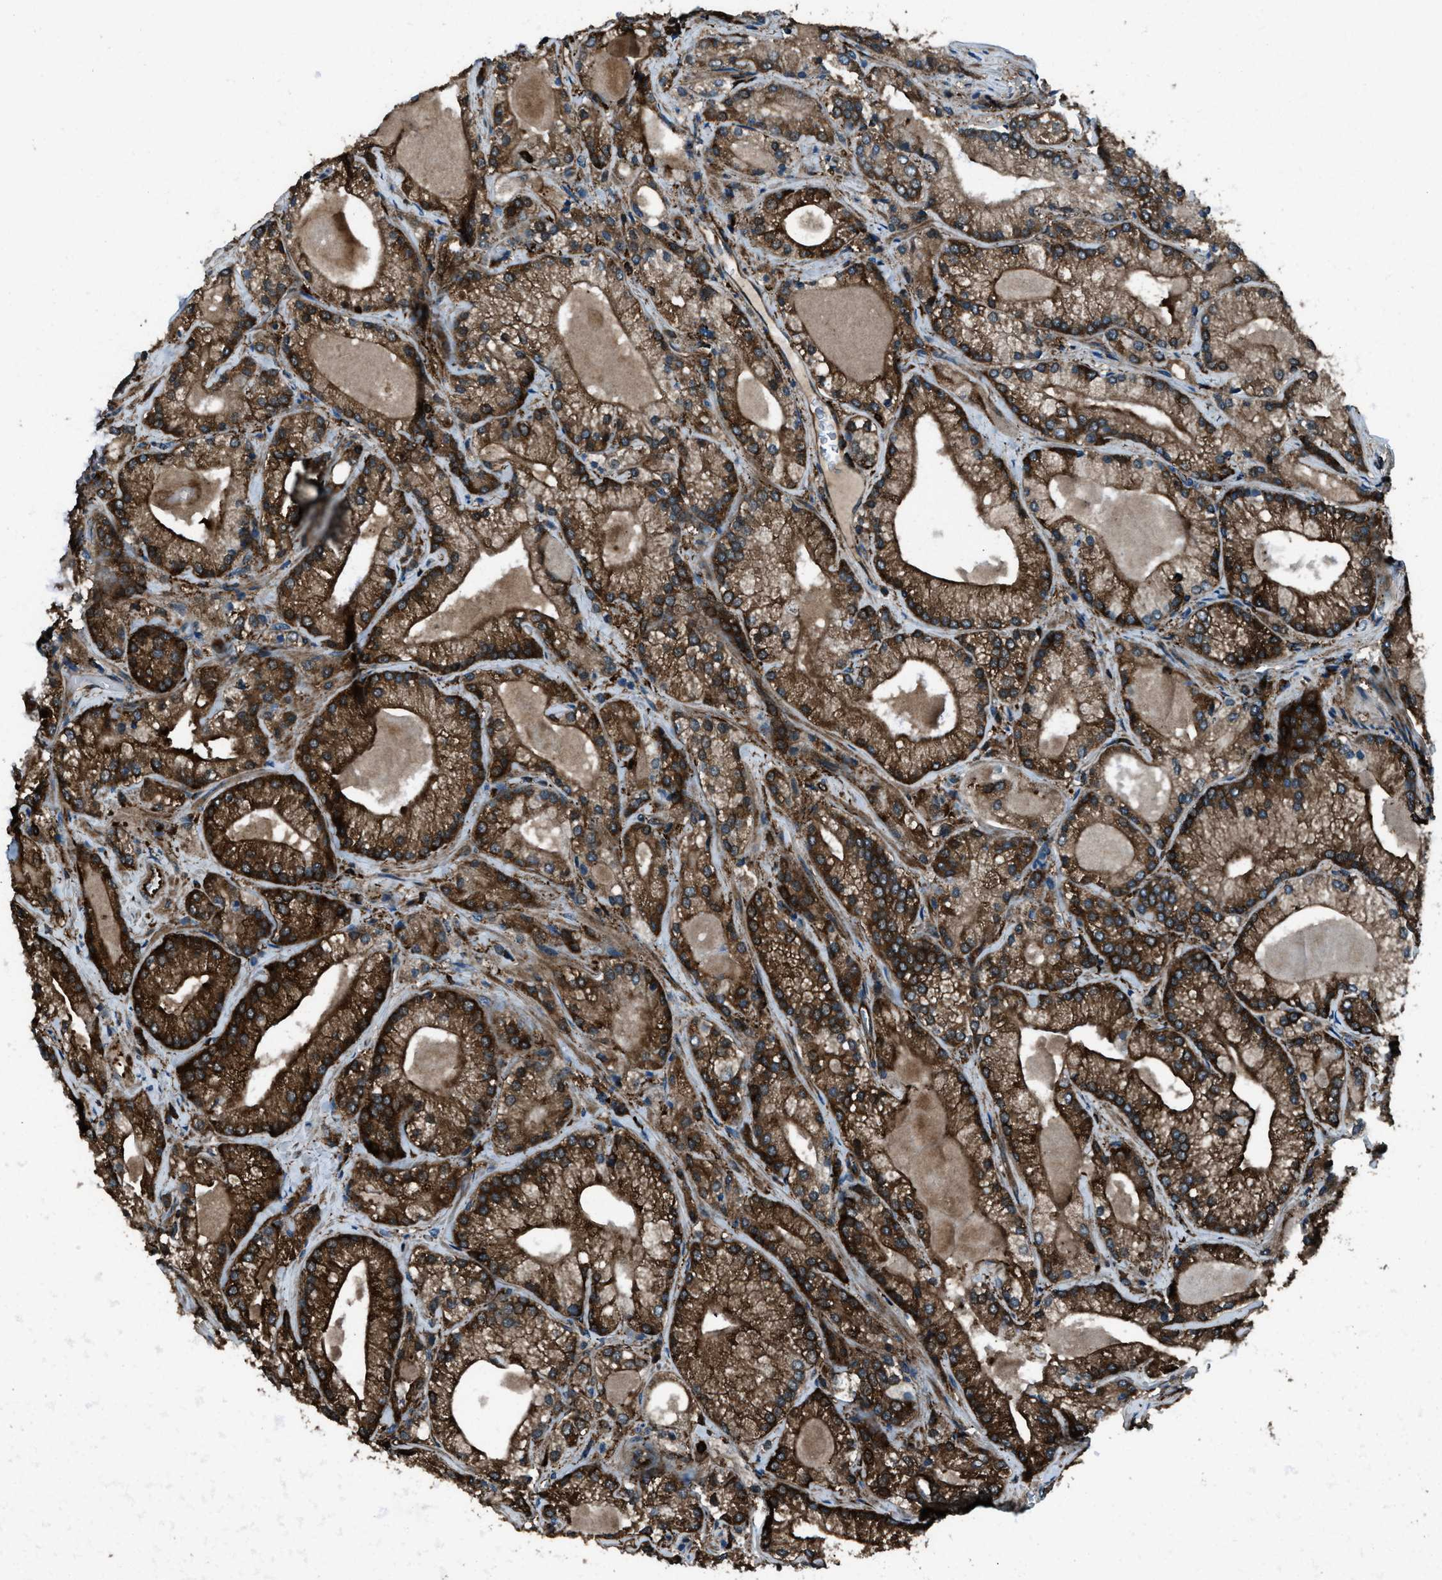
{"staining": {"intensity": "strong", "quantity": ">75%", "location": "cytoplasmic/membranous"}, "tissue": "prostate cancer", "cell_type": "Tumor cells", "image_type": "cancer", "snomed": [{"axis": "morphology", "description": "Adenocarcinoma, Low grade"}, {"axis": "topography", "description": "Prostate"}], "caption": "Immunohistochemistry (IHC) histopathology image of human adenocarcinoma (low-grade) (prostate) stained for a protein (brown), which exhibits high levels of strong cytoplasmic/membranous staining in approximately >75% of tumor cells.", "gene": "SNX30", "patient": {"sex": "male", "age": 65}}